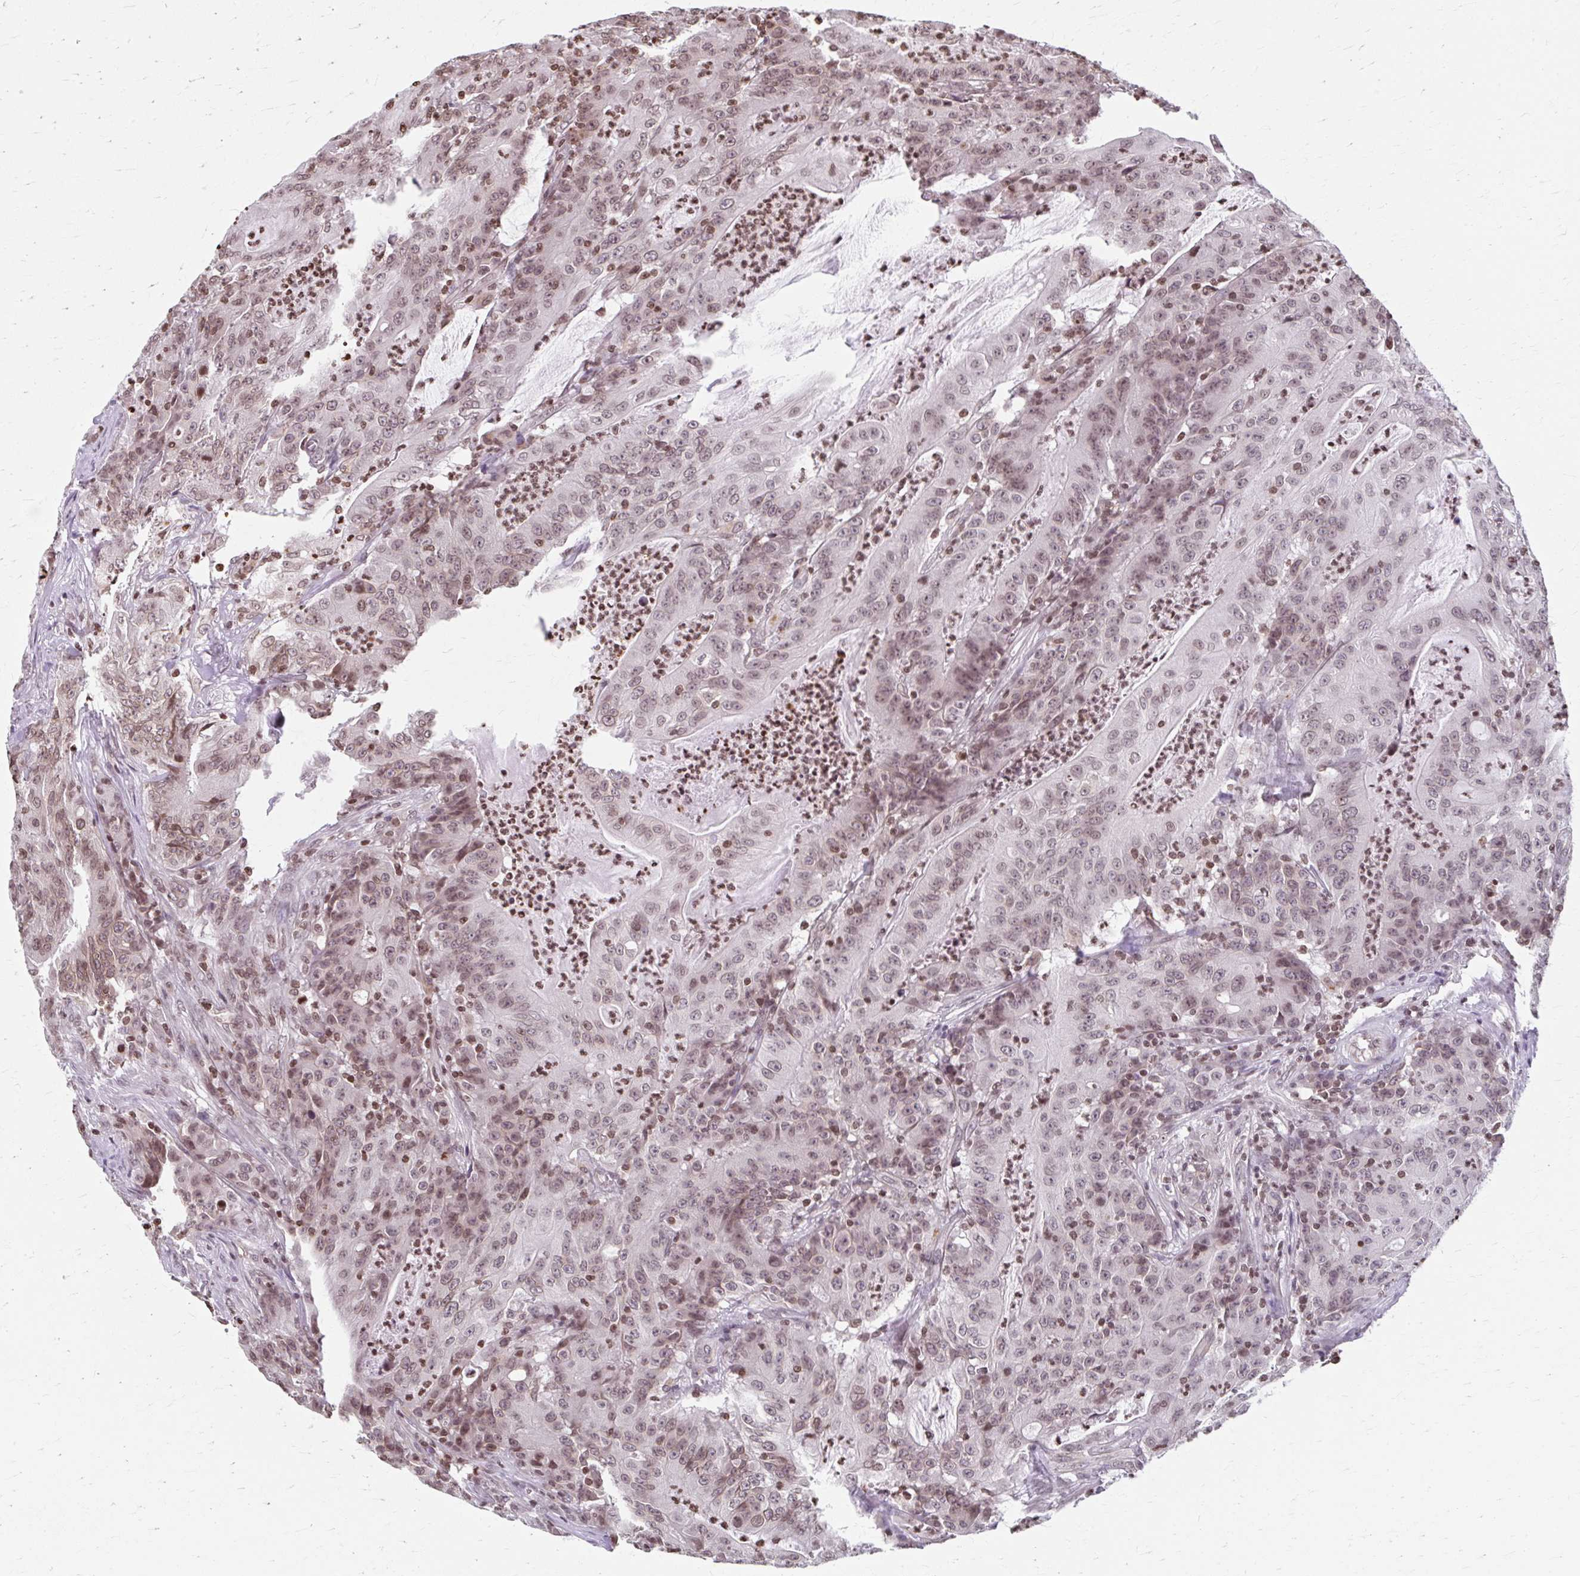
{"staining": {"intensity": "moderate", "quantity": "25%-75%", "location": "nuclear"}, "tissue": "colorectal cancer", "cell_type": "Tumor cells", "image_type": "cancer", "snomed": [{"axis": "morphology", "description": "Adenocarcinoma, NOS"}, {"axis": "topography", "description": "Colon"}], "caption": "Tumor cells display medium levels of moderate nuclear expression in approximately 25%-75% of cells in colorectal cancer.", "gene": "ORC3", "patient": {"sex": "male", "age": 83}}